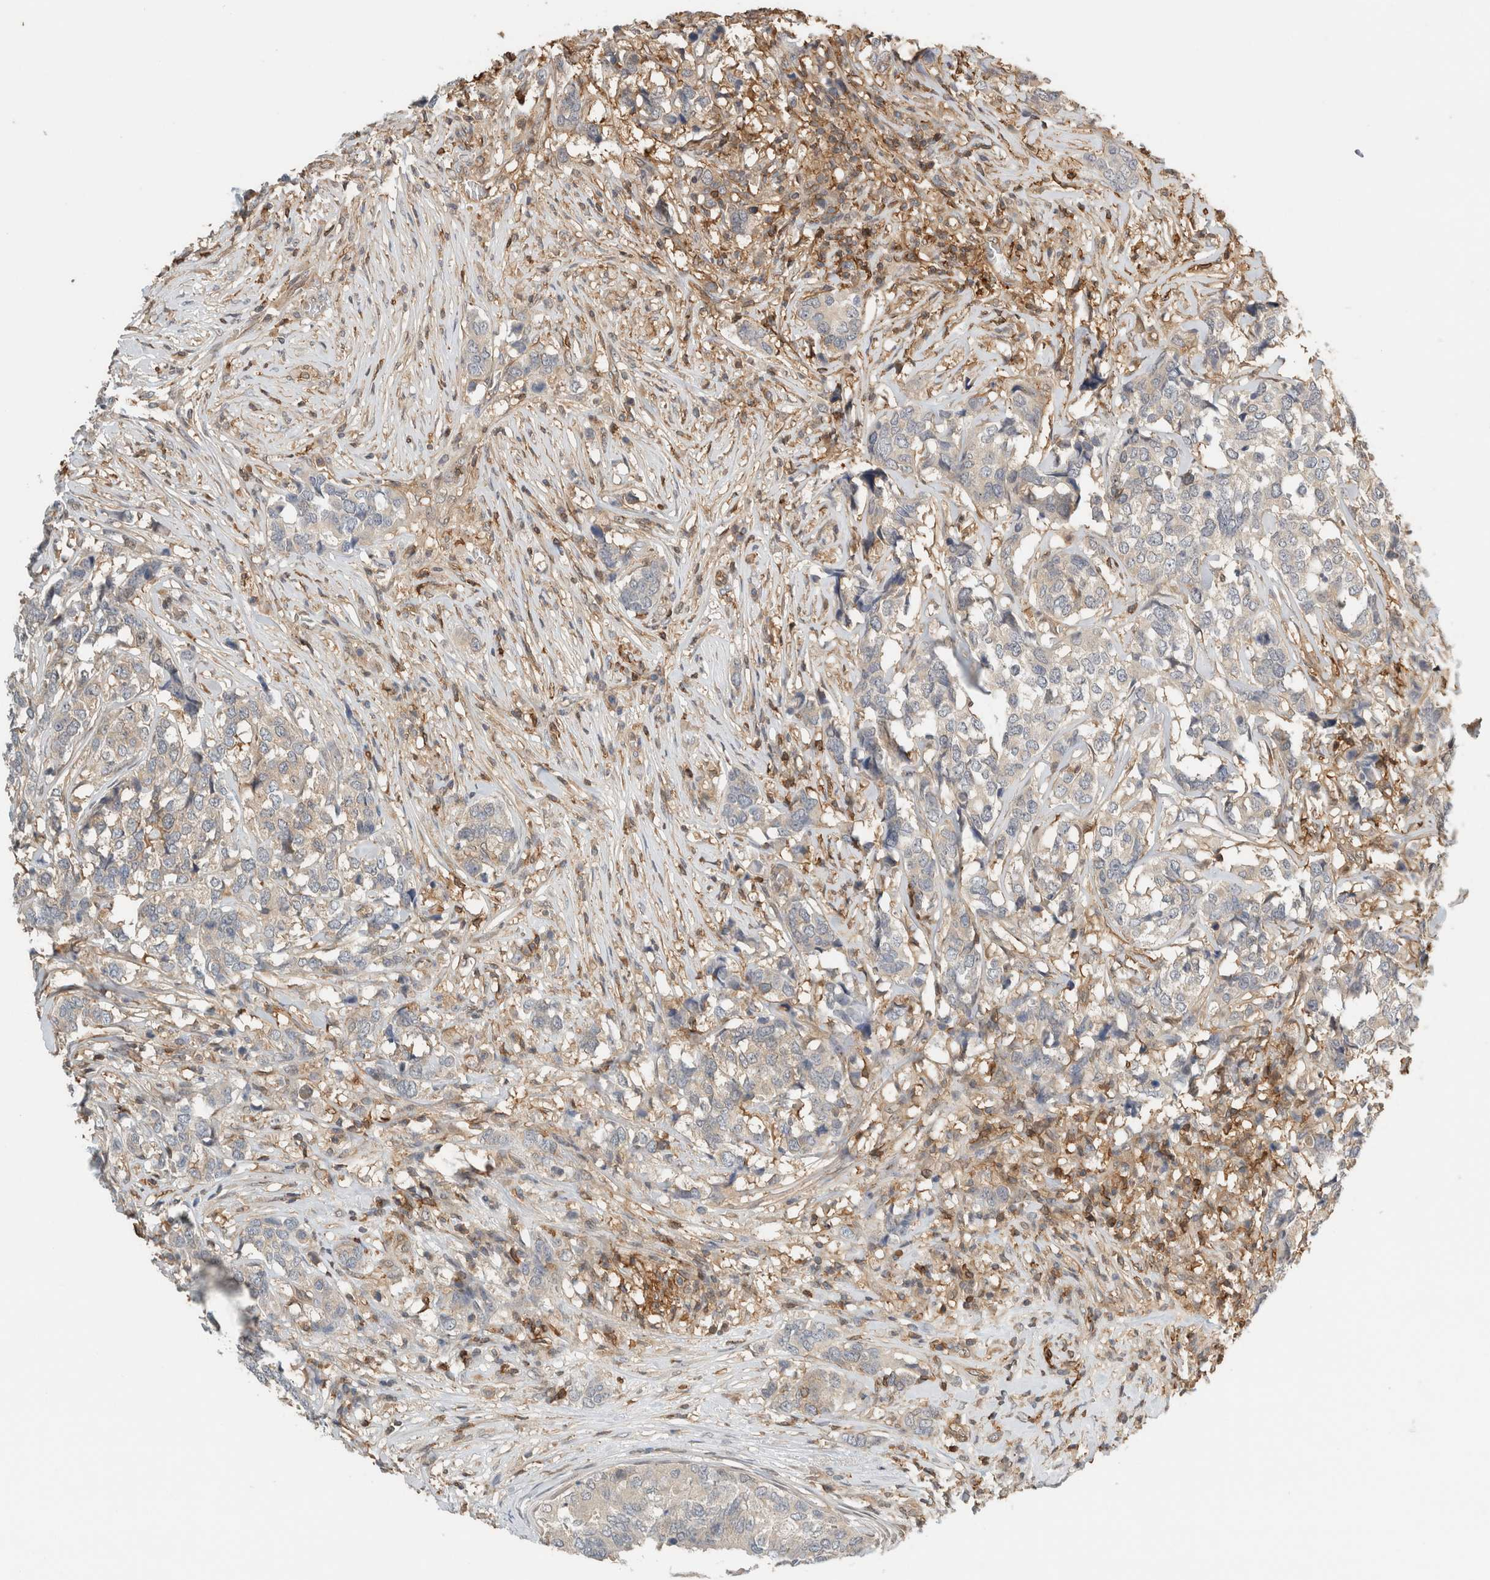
{"staining": {"intensity": "weak", "quantity": "<25%", "location": "cytoplasmic/membranous"}, "tissue": "breast cancer", "cell_type": "Tumor cells", "image_type": "cancer", "snomed": [{"axis": "morphology", "description": "Lobular carcinoma"}, {"axis": "topography", "description": "Breast"}], "caption": "Immunohistochemistry micrograph of human breast cancer (lobular carcinoma) stained for a protein (brown), which demonstrates no positivity in tumor cells.", "gene": "PFDN4", "patient": {"sex": "female", "age": 59}}